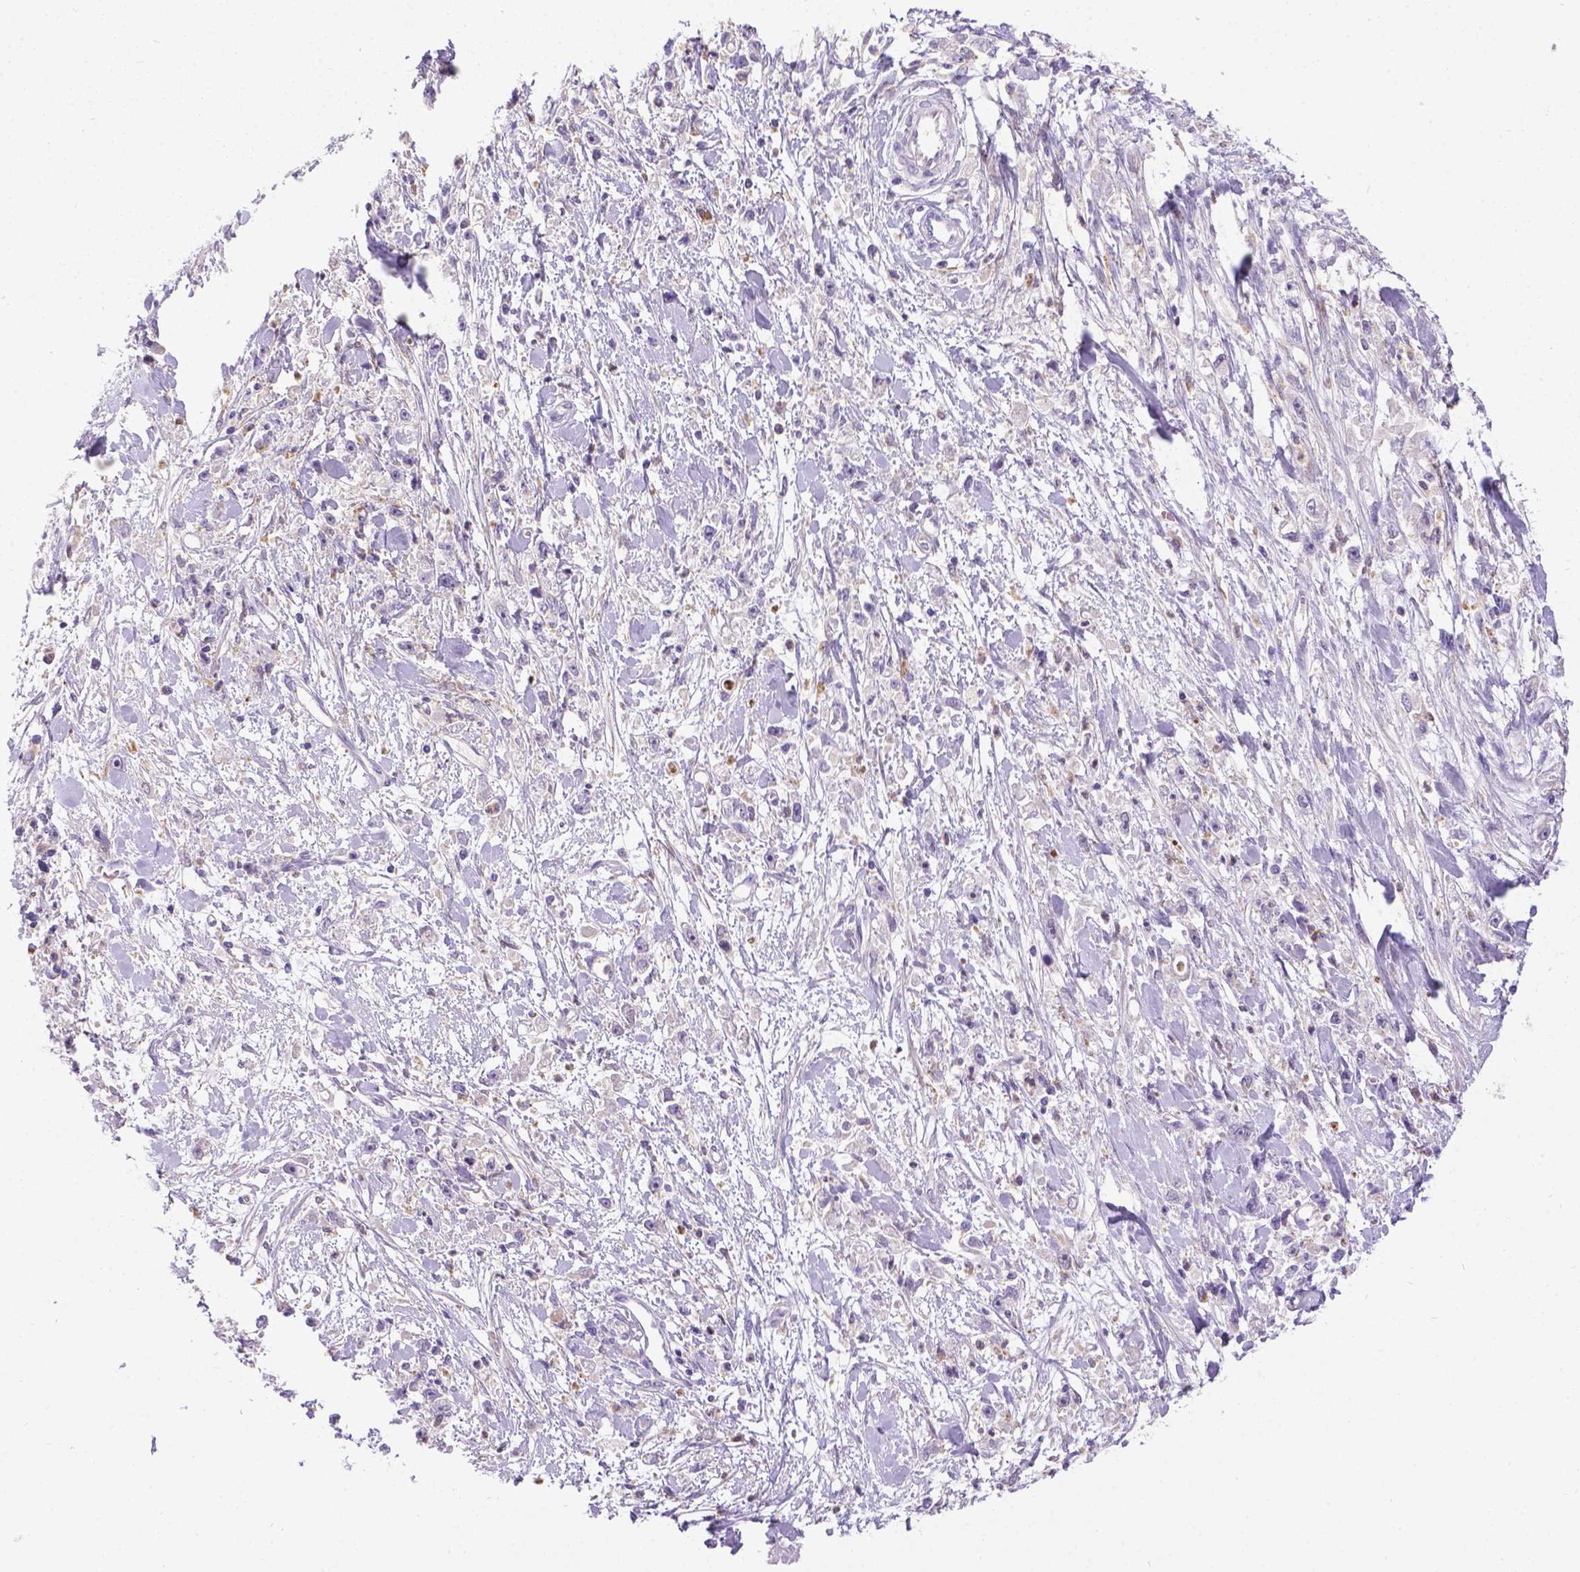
{"staining": {"intensity": "negative", "quantity": "none", "location": "none"}, "tissue": "stomach cancer", "cell_type": "Tumor cells", "image_type": "cancer", "snomed": [{"axis": "morphology", "description": "Adenocarcinoma, NOS"}, {"axis": "topography", "description": "Stomach"}], "caption": "An immunohistochemistry (IHC) histopathology image of stomach adenocarcinoma is shown. There is no staining in tumor cells of stomach adenocarcinoma.", "gene": "TM4SF18", "patient": {"sex": "female", "age": 59}}